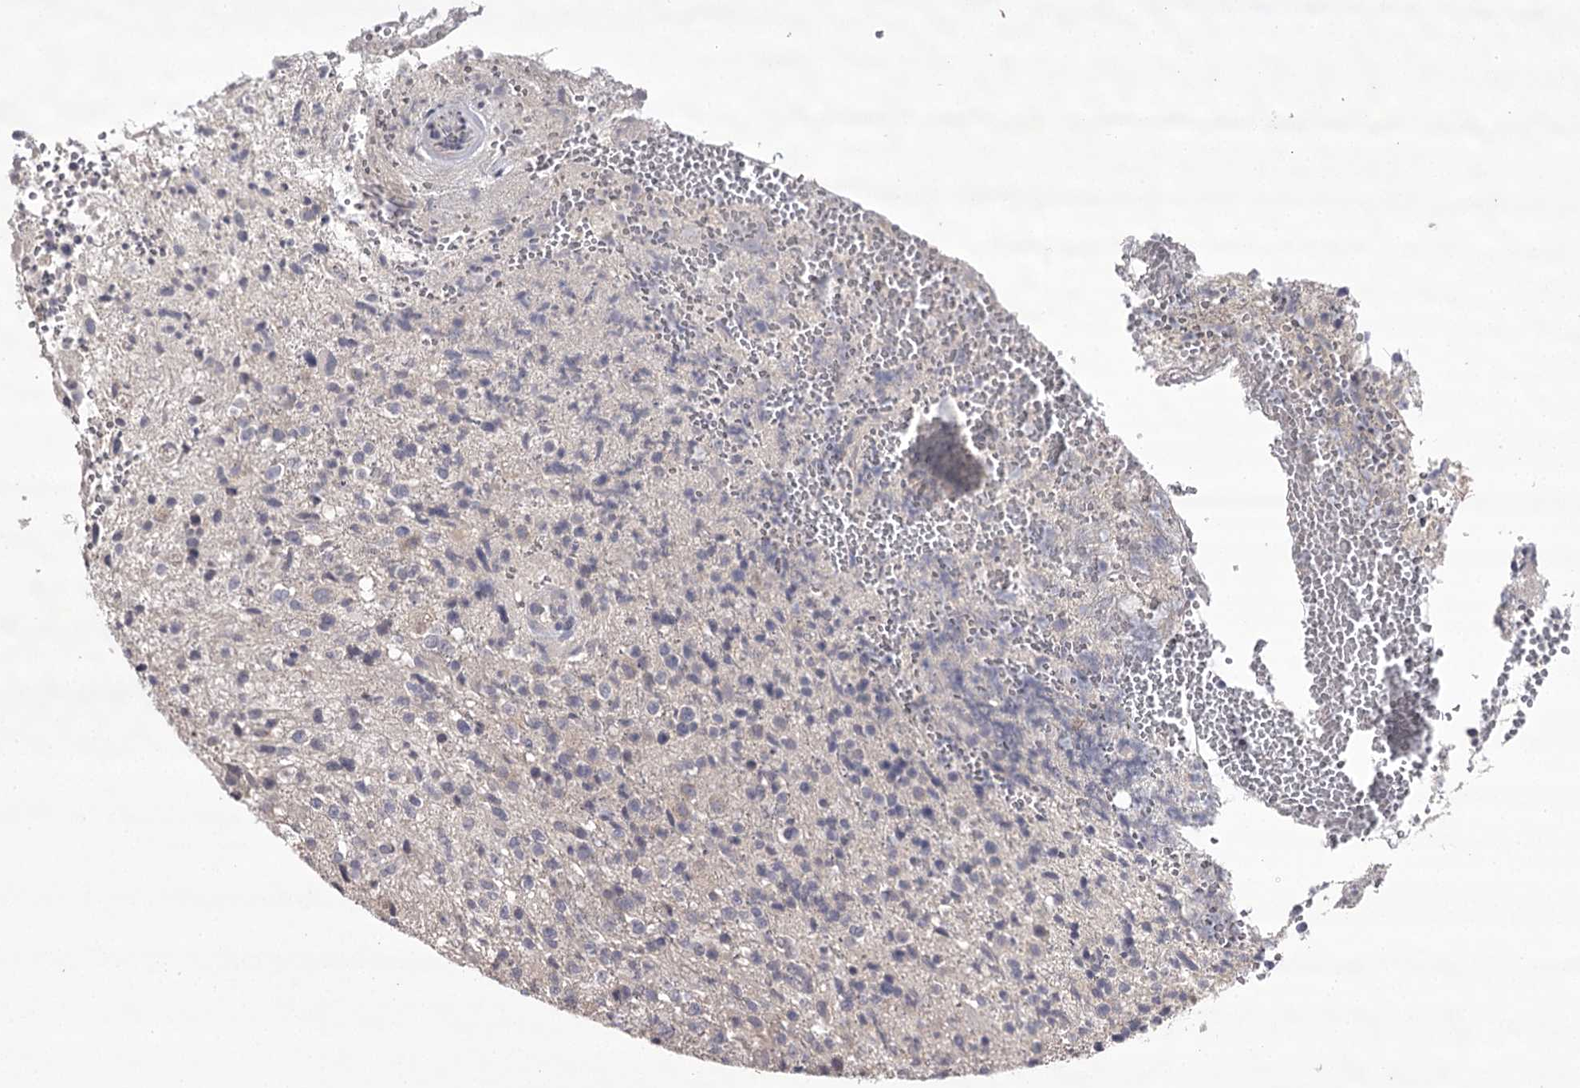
{"staining": {"intensity": "negative", "quantity": "none", "location": "none"}, "tissue": "glioma", "cell_type": "Tumor cells", "image_type": "cancer", "snomed": [{"axis": "morphology", "description": "Glioma, malignant, High grade"}, {"axis": "topography", "description": "Brain"}], "caption": "Tumor cells are negative for protein expression in human glioma. (IHC, brightfield microscopy, high magnification).", "gene": "PRM2", "patient": {"sex": "male", "age": 56}}